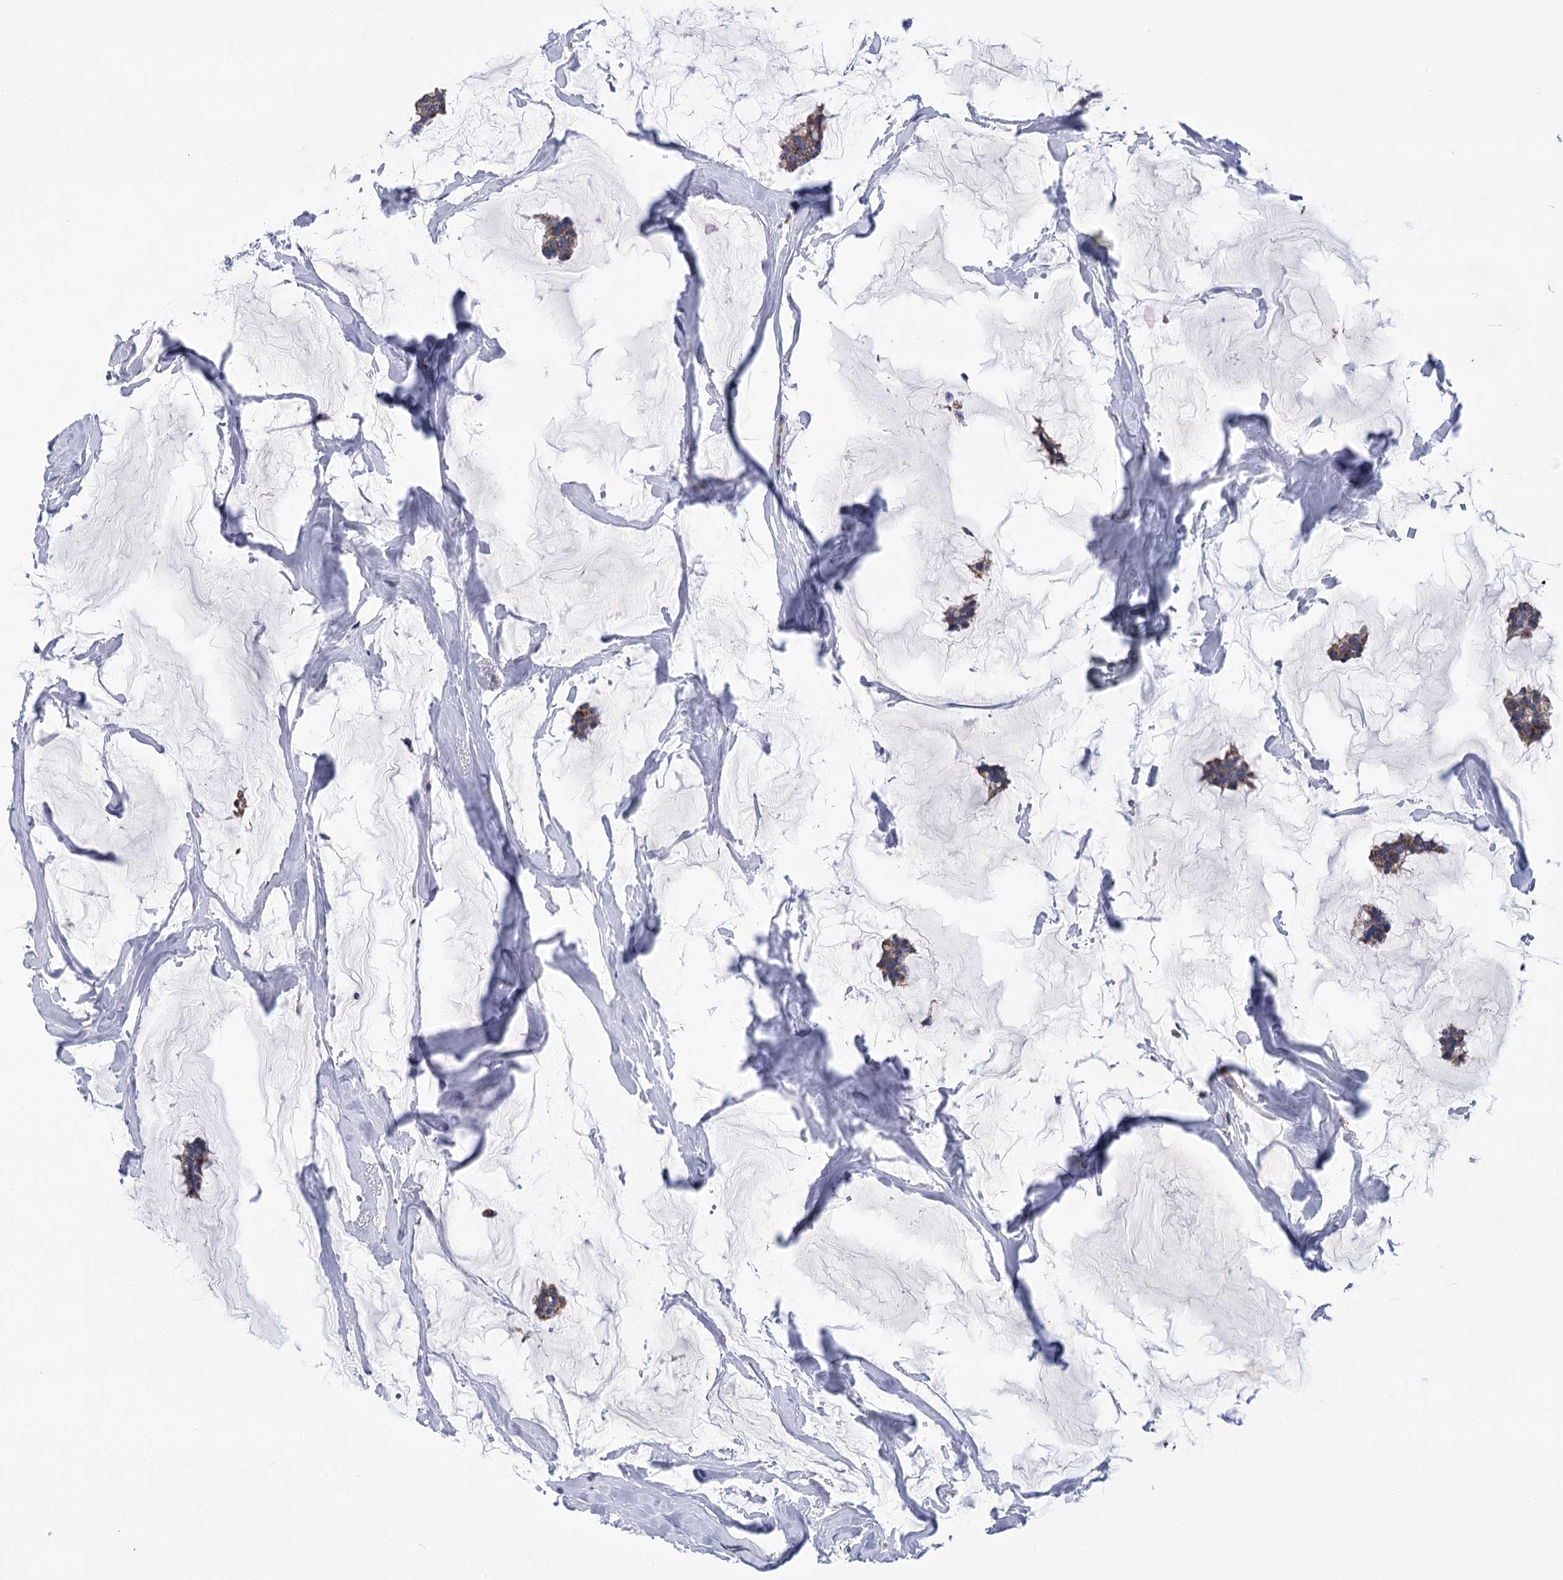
{"staining": {"intensity": "moderate", "quantity": ">75%", "location": "cytoplasmic/membranous"}, "tissue": "breast cancer", "cell_type": "Tumor cells", "image_type": "cancer", "snomed": [{"axis": "morphology", "description": "Duct carcinoma"}, {"axis": "topography", "description": "Breast"}], "caption": "Immunohistochemistry (IHC) photomicrograph of neoplastic tissue: intraductal carcinoma (breast) stained using immunohistochemistry displays medium levels of moderate protein expression localized specifically in the cytoplasmic/membranous of tumor cells, appearing as a cytoplasmic/membranous brown color.", "gene": "CCDC73", "patient": {"sex": "female", "age": 93}}